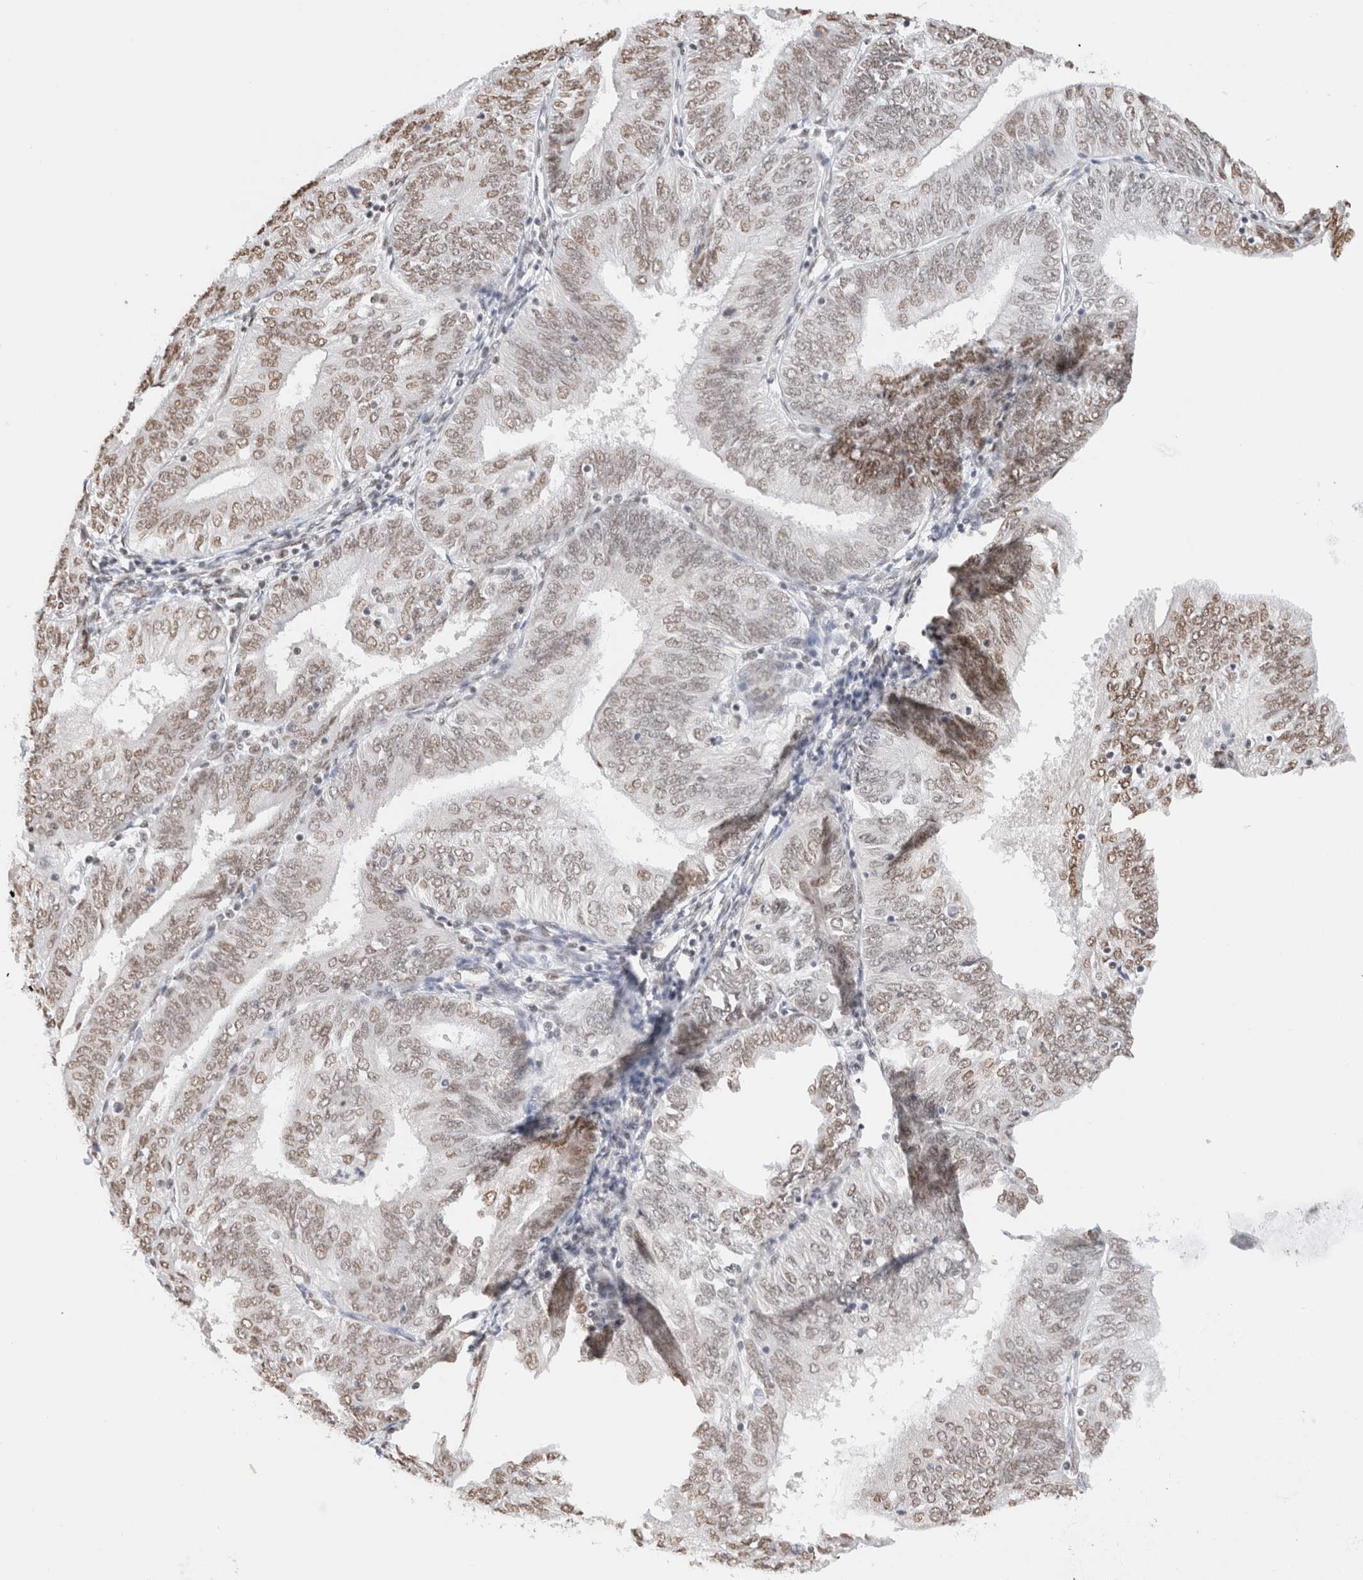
{"staining": {"intensity": "moderate", "quantity": "25%-75%", "location": "nuclear"}, "tissue": "endometrial cancer", "cell_type": "Tumor cells", "image_type": "cancer", "snomed": [{"axis": "morphology", "description": "Adenocarcinoma, NOS"}, {"axis": "topography", "description": "Endometrium"}], "caption": "Endometrial cancer (adenocarcinoma) was stained to show a protein in brown. There is medium levels of moderate nuclear staining in about 25%-75% of tumor cells.", "gene": "SUPT3H", "patient": {"sex": "female", "age": 58}}